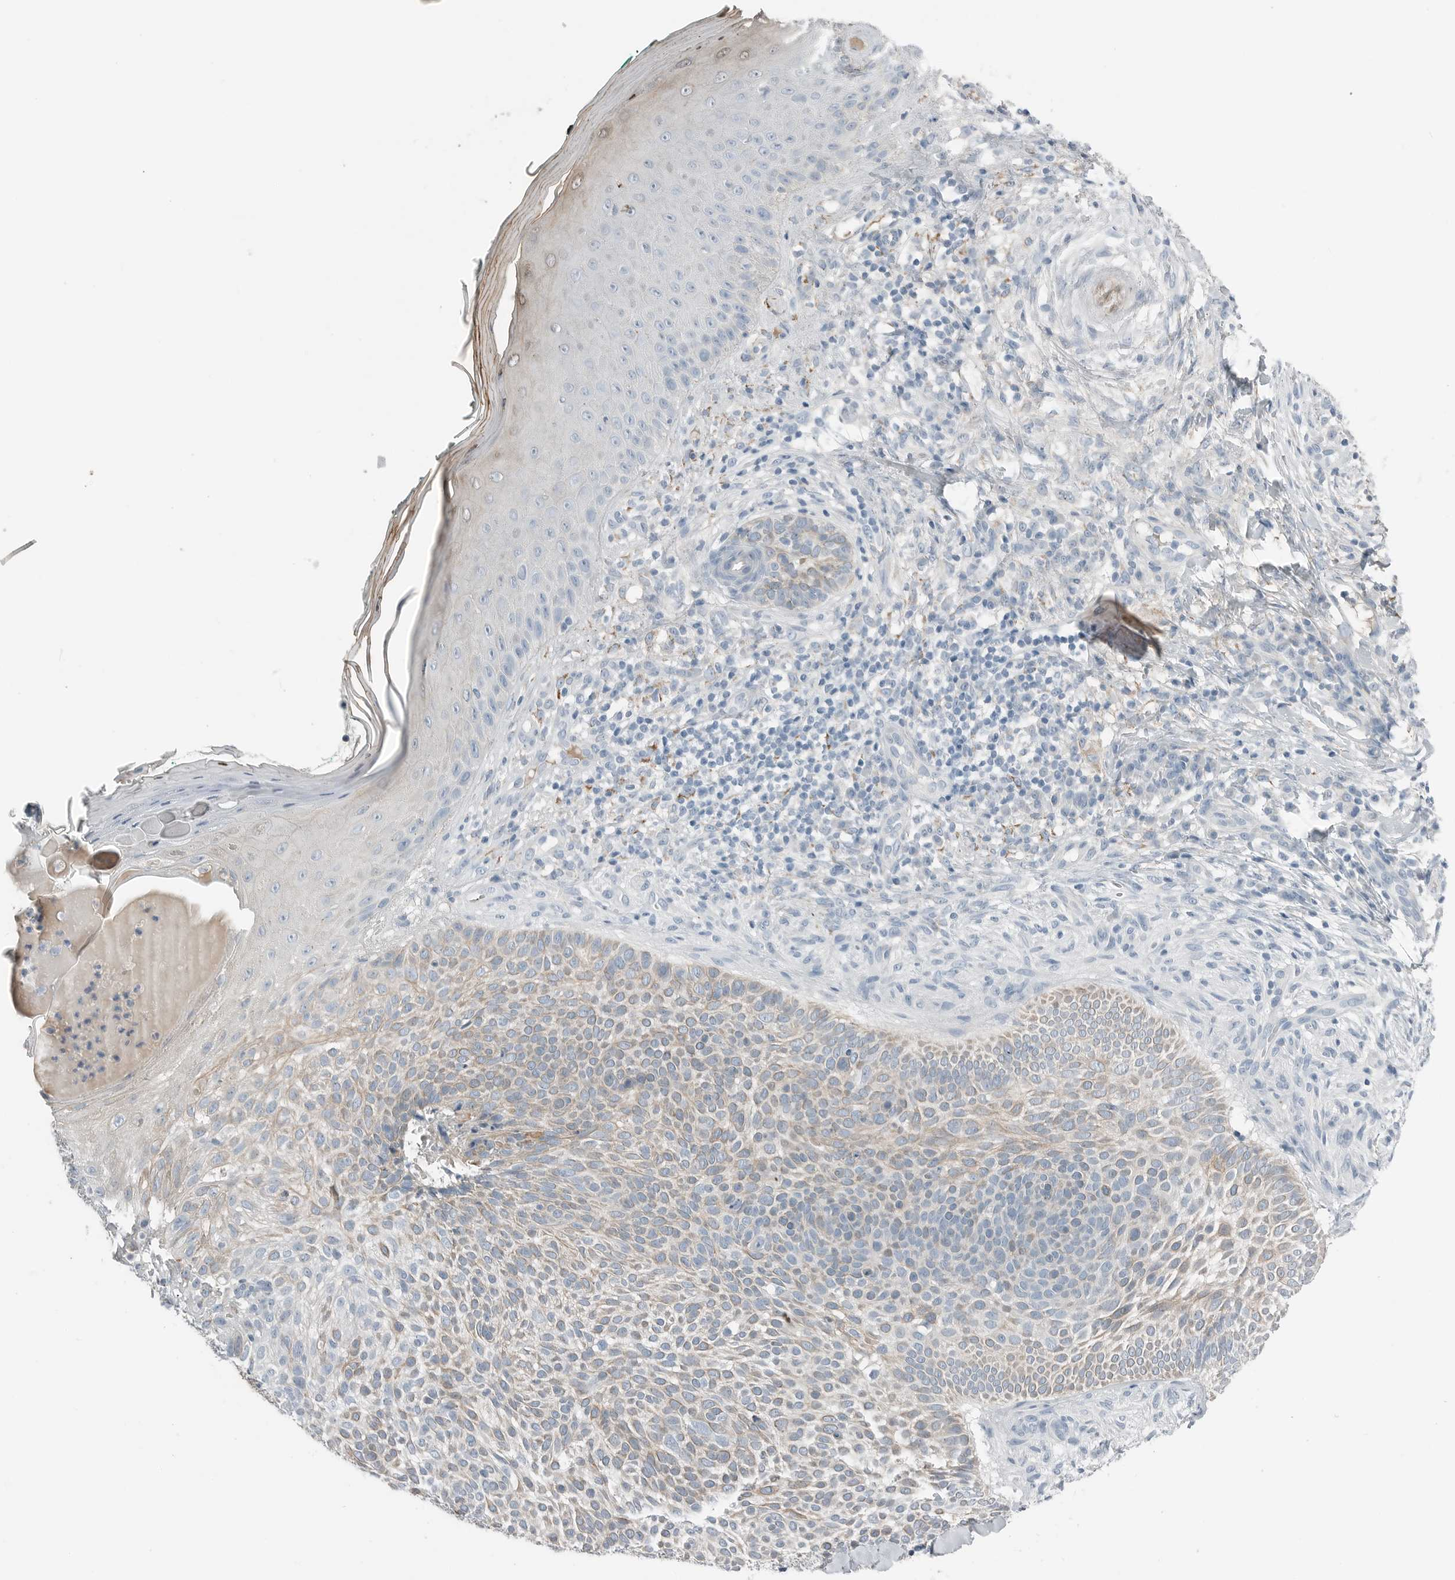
{"staining": {"intensity": "weak", "quantity": "<25%", "location": "cytoplasmic/membranous"}, "tissue": "skin cancer", "cell_type": "Tumor cells", "image_type": "cancer", "snomed": [{"axis": "morphology", "description": "Normal tissue, NOS"}, {"axis": "morphology", "description": "Basal cell carcinoma"}, {"axis": "topography", "description": "Skin"}], "caption": "IHC photomicrograph of neoplastic tissue: human skin cancer stained with DAB (3,3'-diaminobenzidine) shows no significant protein expression in tumor cells.", "gene": "SERPINB7", "patient": {"sex": "male", "age": 67}}